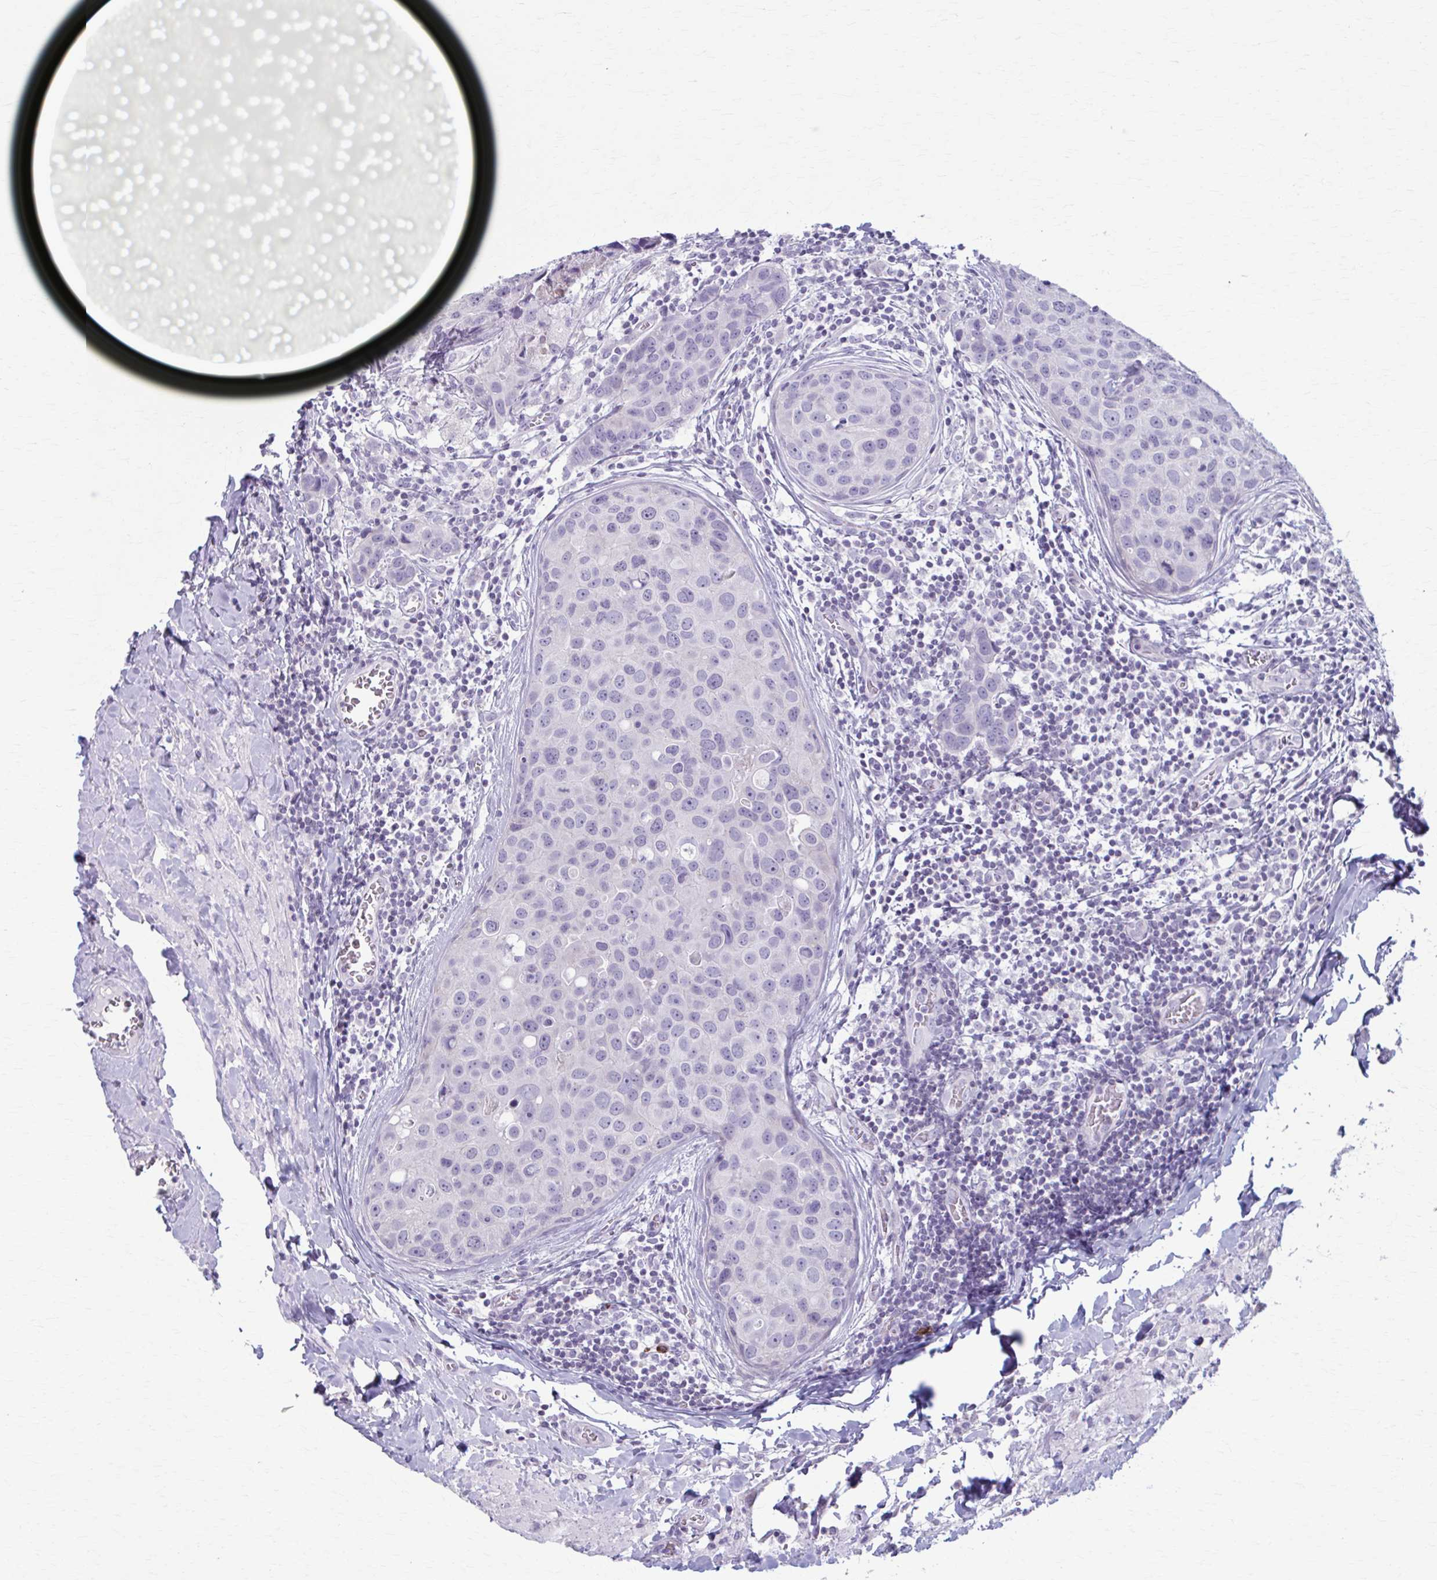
{"staining": {"intensity": "negative", "quantity": "none", "location": "none"}, "tissue": "breast cancer", "cell_type": "Tumor cells", "image_type": "cancer", "snomed": [{"axis": "morphology", "description": "Duct carcinoma"}, {"axis": "topography", "description": "Breast"}], "caption": "Micrograph shows no protein expression in tumor cells of breast cancer (intraductal carcinoma) tissue.", "gene": "LDLRAP1", "patient": {"sex": "female", "age": 24}}